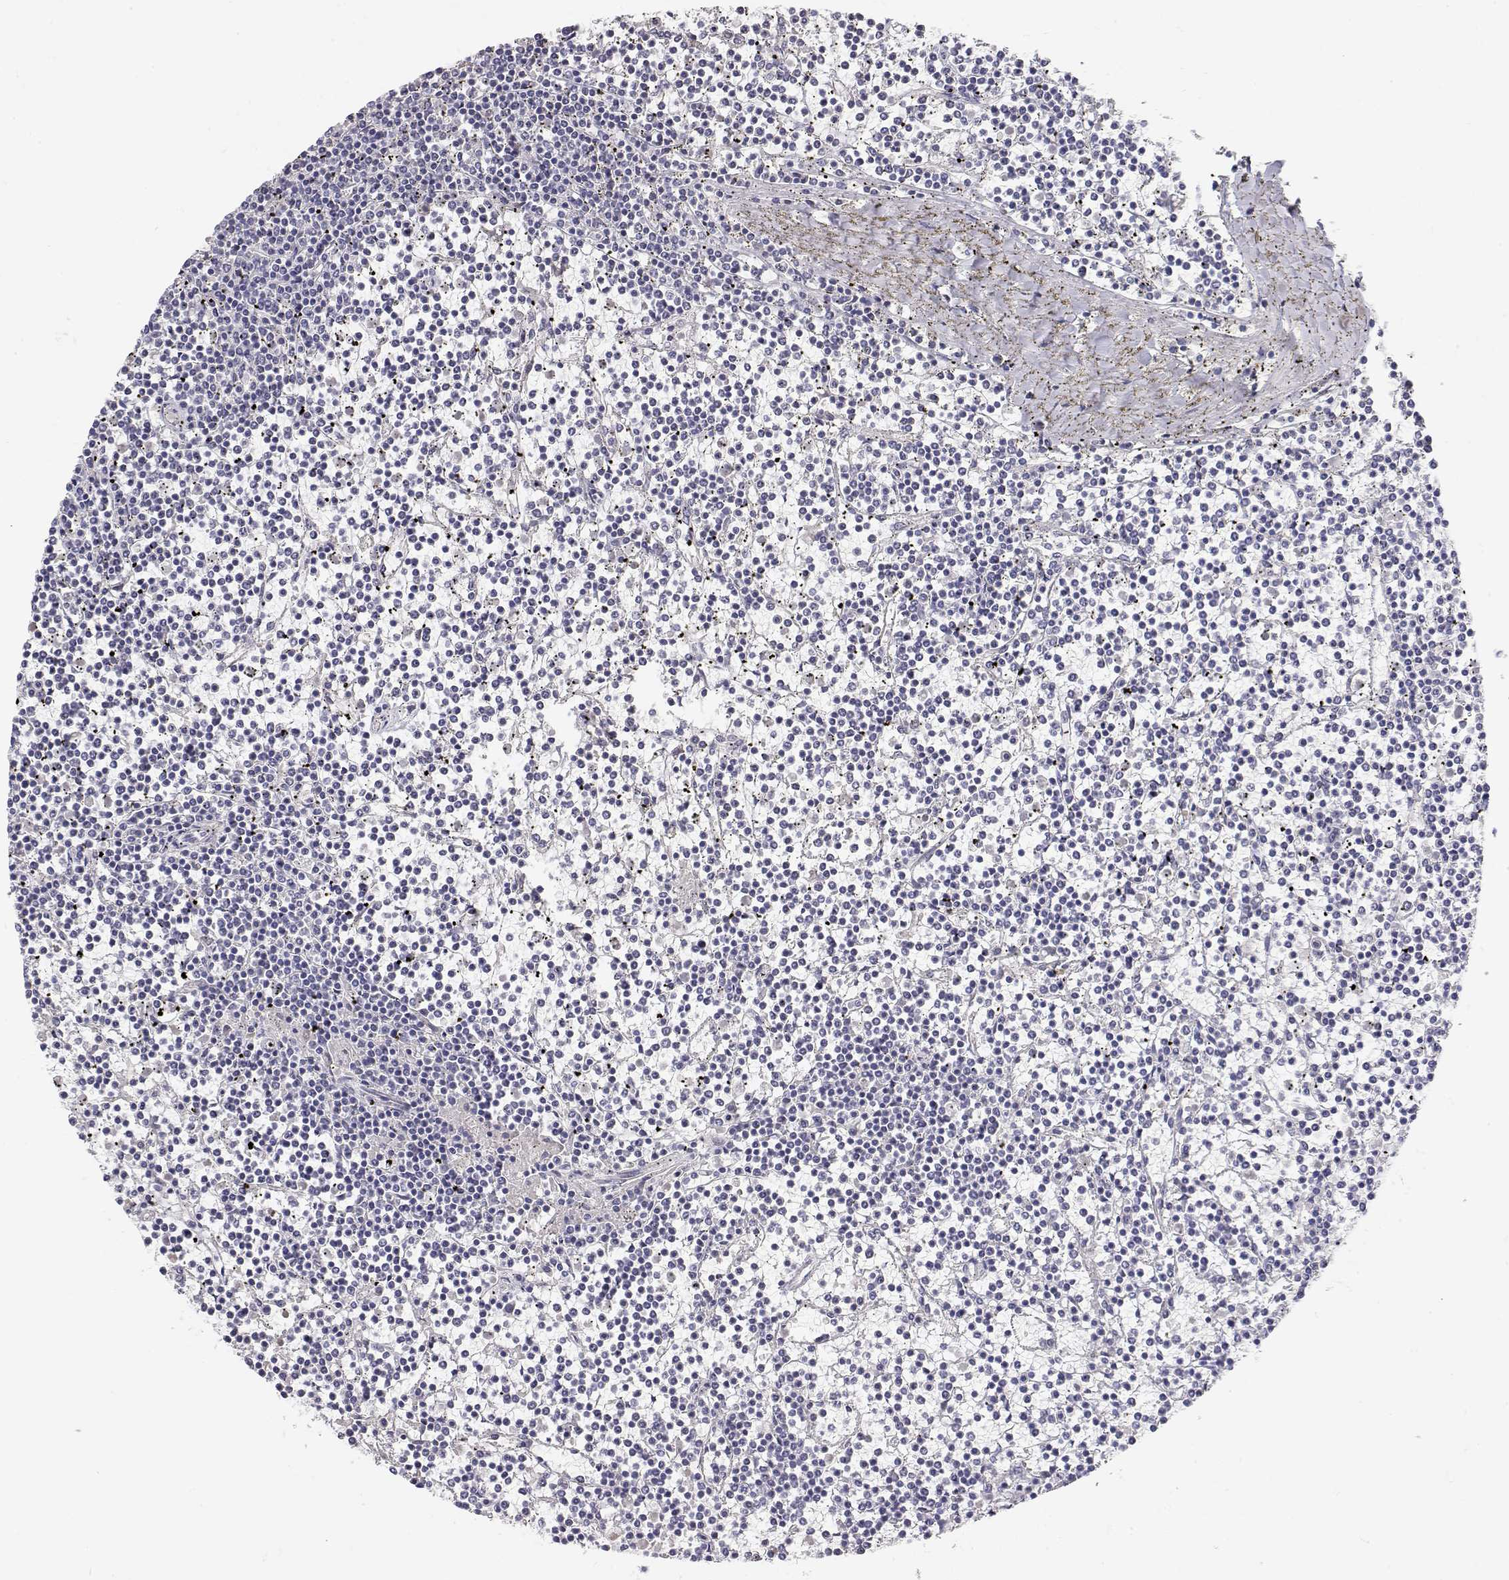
{"staining": {"intensity": "negative", "quantity": "none", "location": "none"}, "tissue": "lymphoma", "cell_type": "Tumor cells", "image_type": "cancer", "snomed": [{"axis": "morphology", "description": "Malignant lymphoma, non-Hodgkin's type, Low grade"}, {"axis": "topography", "description": "Spleen"}], "caption": "This is an immunohistochemistry micrograph of human malignant lymphoma, non-Hodgkin's type (low-grade). There is no expression in tumor cells.", "gene": "MISP", "patient": {"sex": "female", "age": 19}}